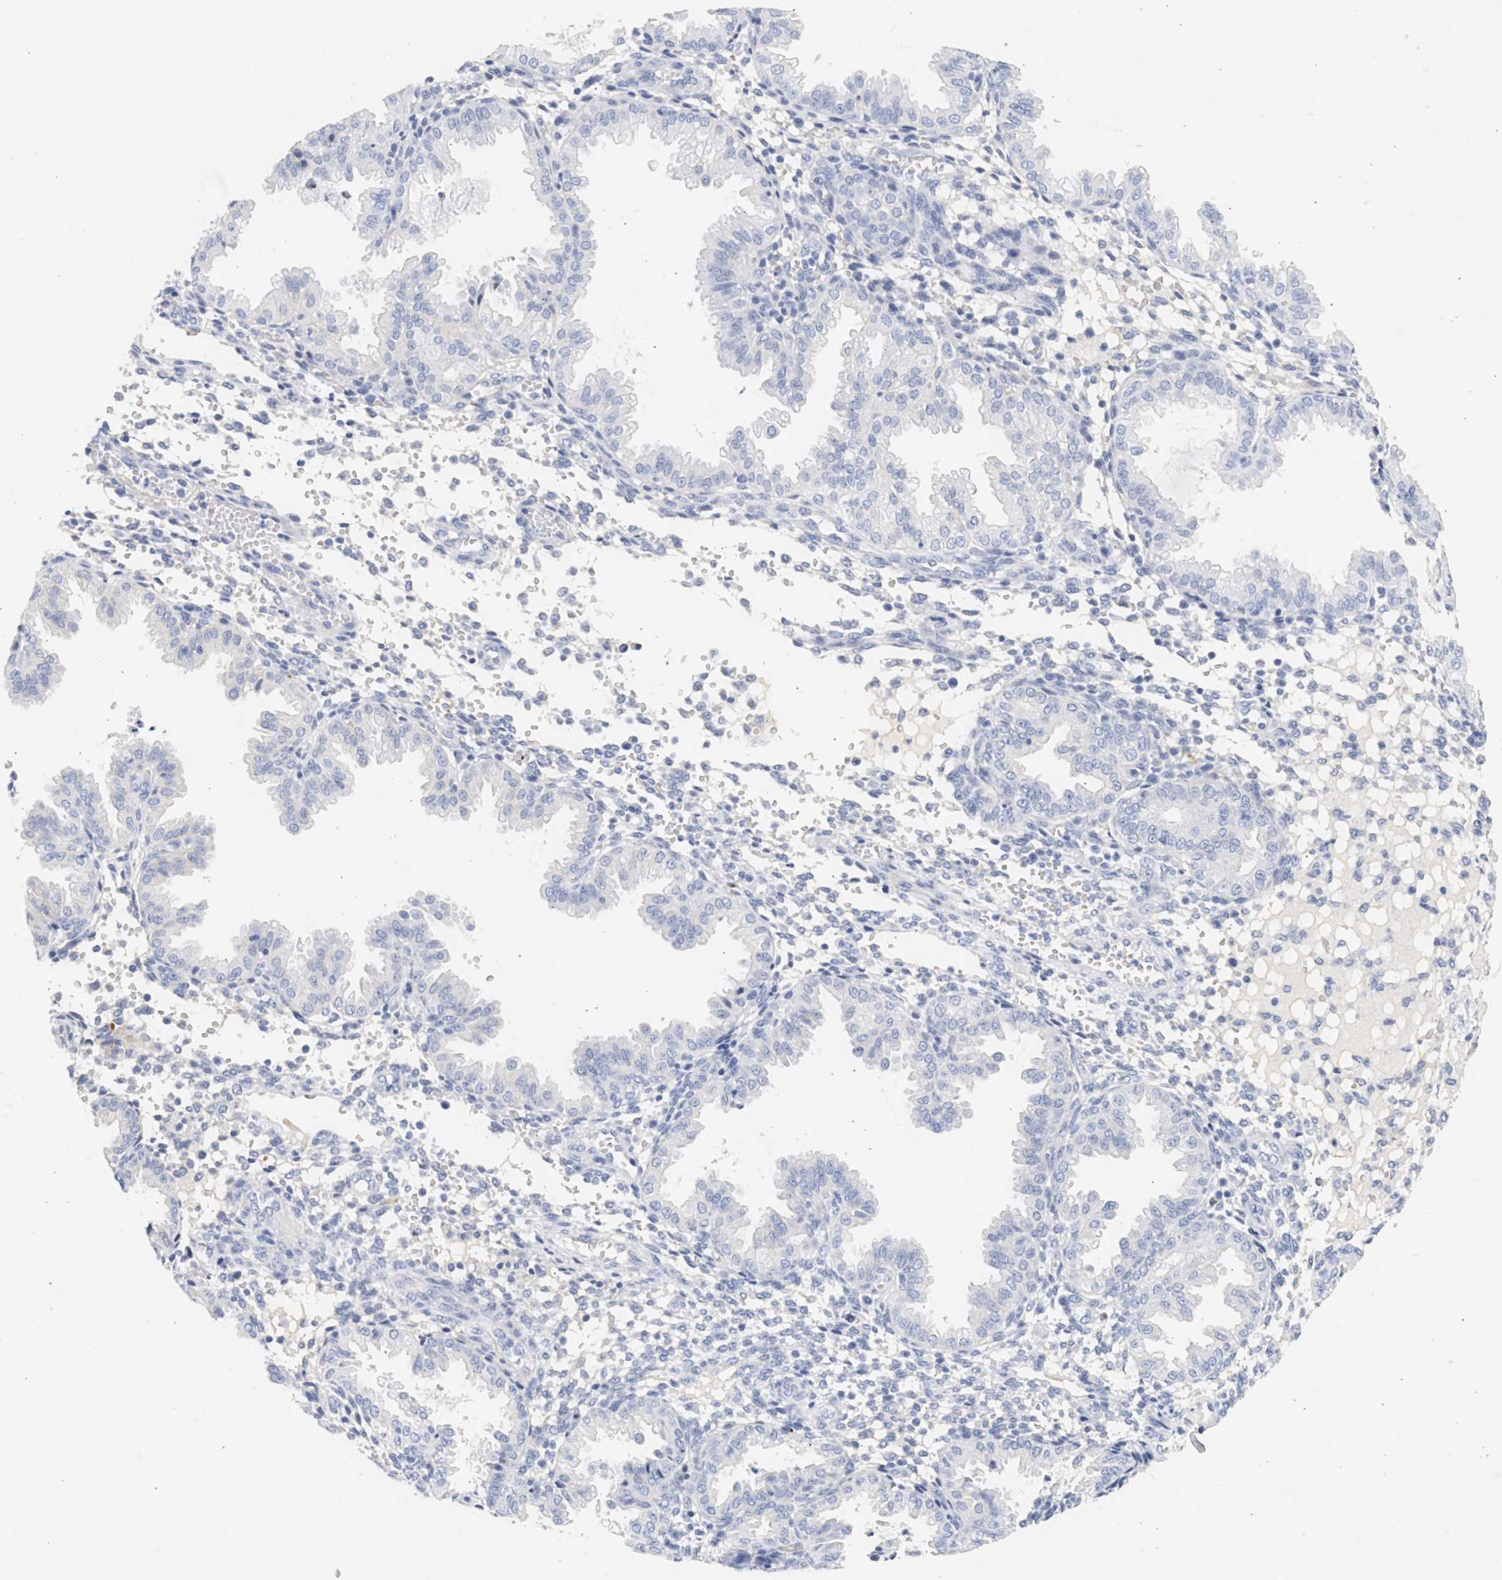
{"staining": {"intensity": "negative", "quantity": "none", "location": "none"}, "tissue": "endometrium", "cell_type": "Cells in endometrial stroma", "image_type": "normal", "snomed": [{"axis": "morphology", "description": "Normal tissue, NOS"}, {"axis": "topography", "description": "Endometrium"}], "caption": "There is no significant expression in cells in endometrial stroma of endometrium. (Immunohistochemistry, brightfield microscopy, high magnification).", "gene": "SPATA3", "patient": {"sex": "female", "age": 33}}